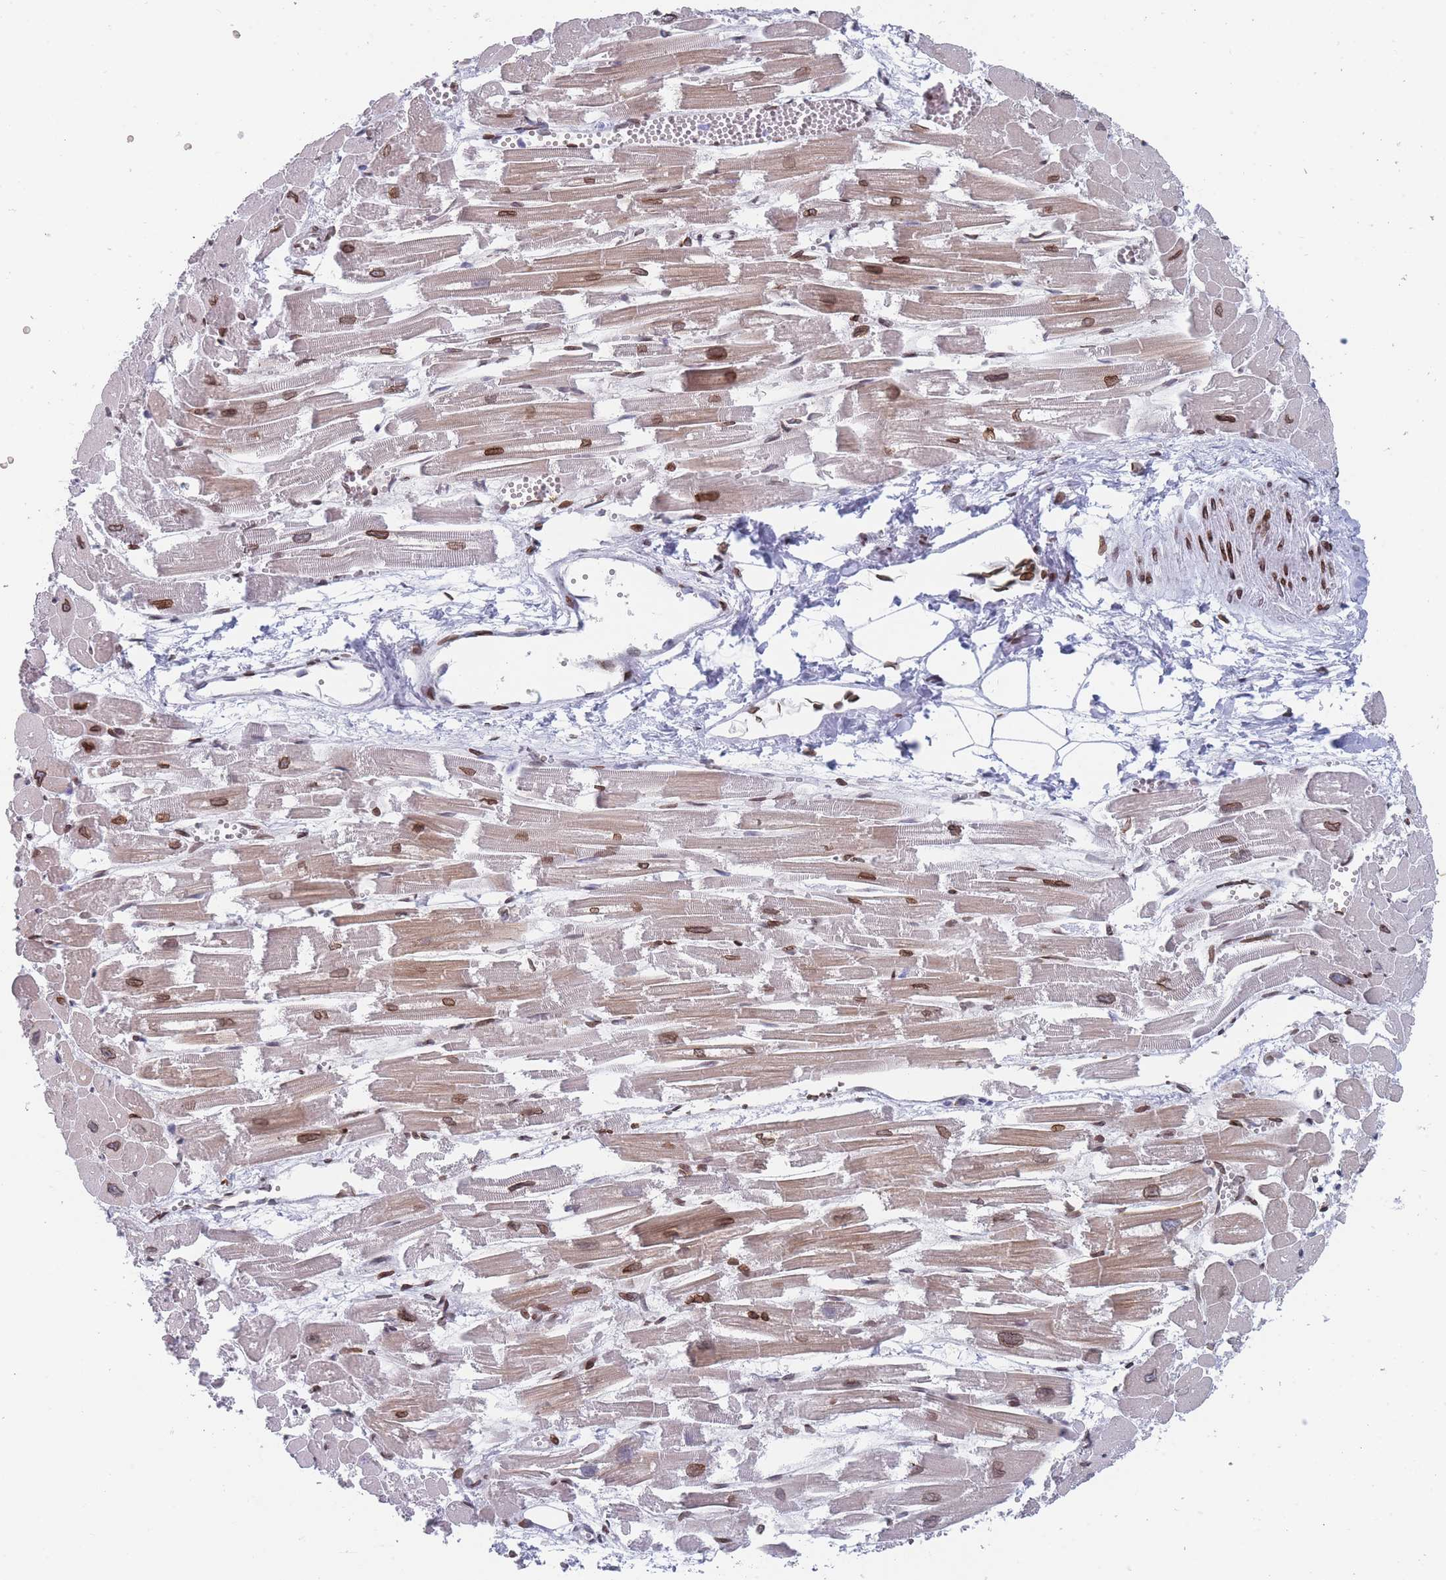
{"staining": {"intensity": "strong", "quantity": "25%-75%", "location": "cytoplasmic/membranous,nuclear"}, "tissue": "heart muscle", "cell_type": "Cardiomyocytes", "image_type": "normal", "snomed": [{"axis": "morphology", "description": "Normal tissue, NOS"}, {"axis": "topography", "description": "Heart"}], "caption": "Cardiomyocytes reveal high levels of strong cytoplasmic/membranous,nuclear staining in approximately 25%-75% of cells in normal heart muscle.", "gene": "ZBTB1", "patient": {"sex": "male", "age": 54}}